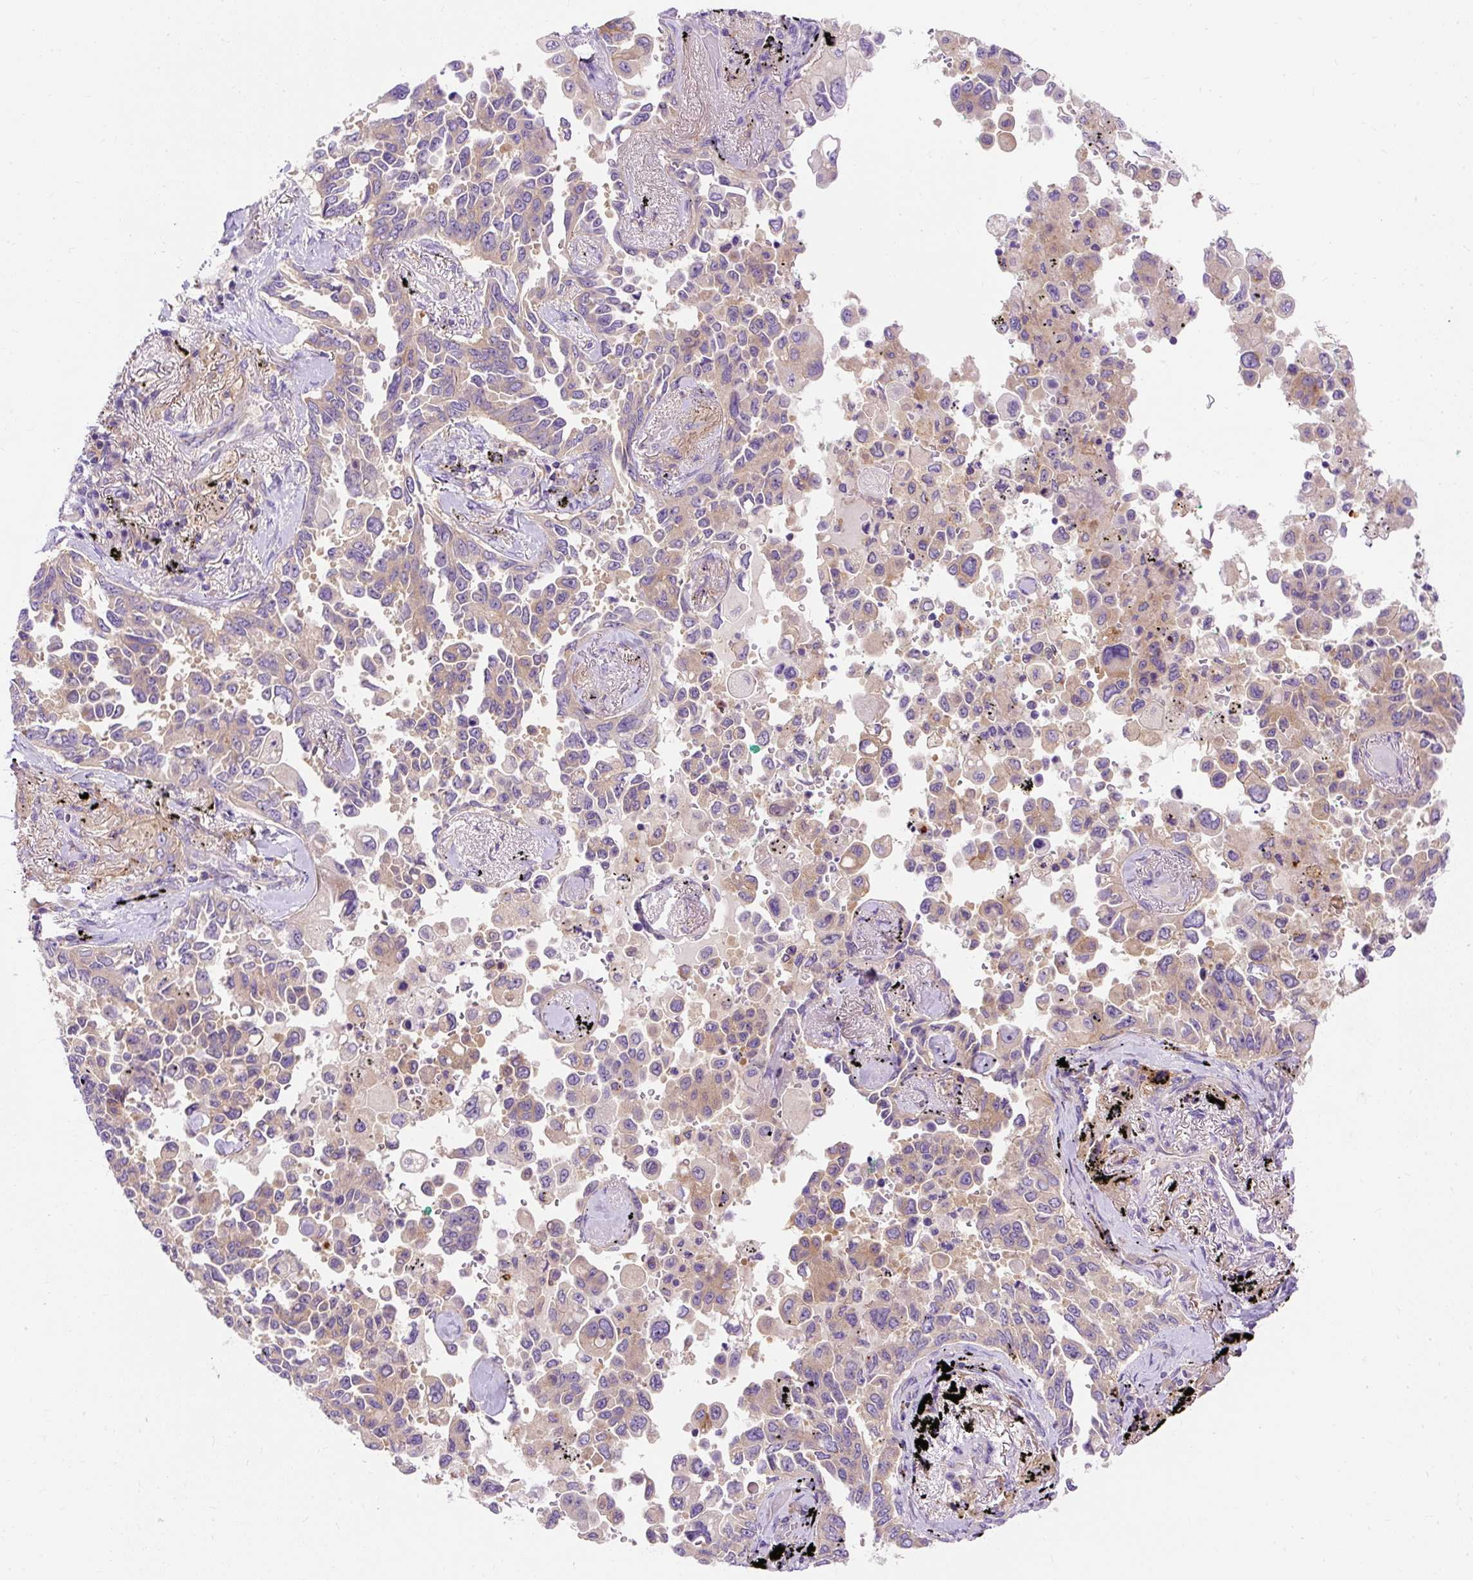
{"staining": {"intensity": "weak", "quantity": "25%-75%", "location": "cytoplasmic/membranous"}, "tissue": "lung cancer", "cell_type": "Tumor cells", "image_type": "cancer", "snomed": [{"axis": "morphology", "description": "Adenocarcinoma, NOS"}, {"axis": "topography", "description": "Lung"}], "caption": "Protein expression by IHC displays weak cytoplasmic/membranous staining in approximately 25%-75% of tumor cells in adenocarcinoma (lung).", "gene": "OR4K15", "patient": {"sex": "female", "age": 67}}